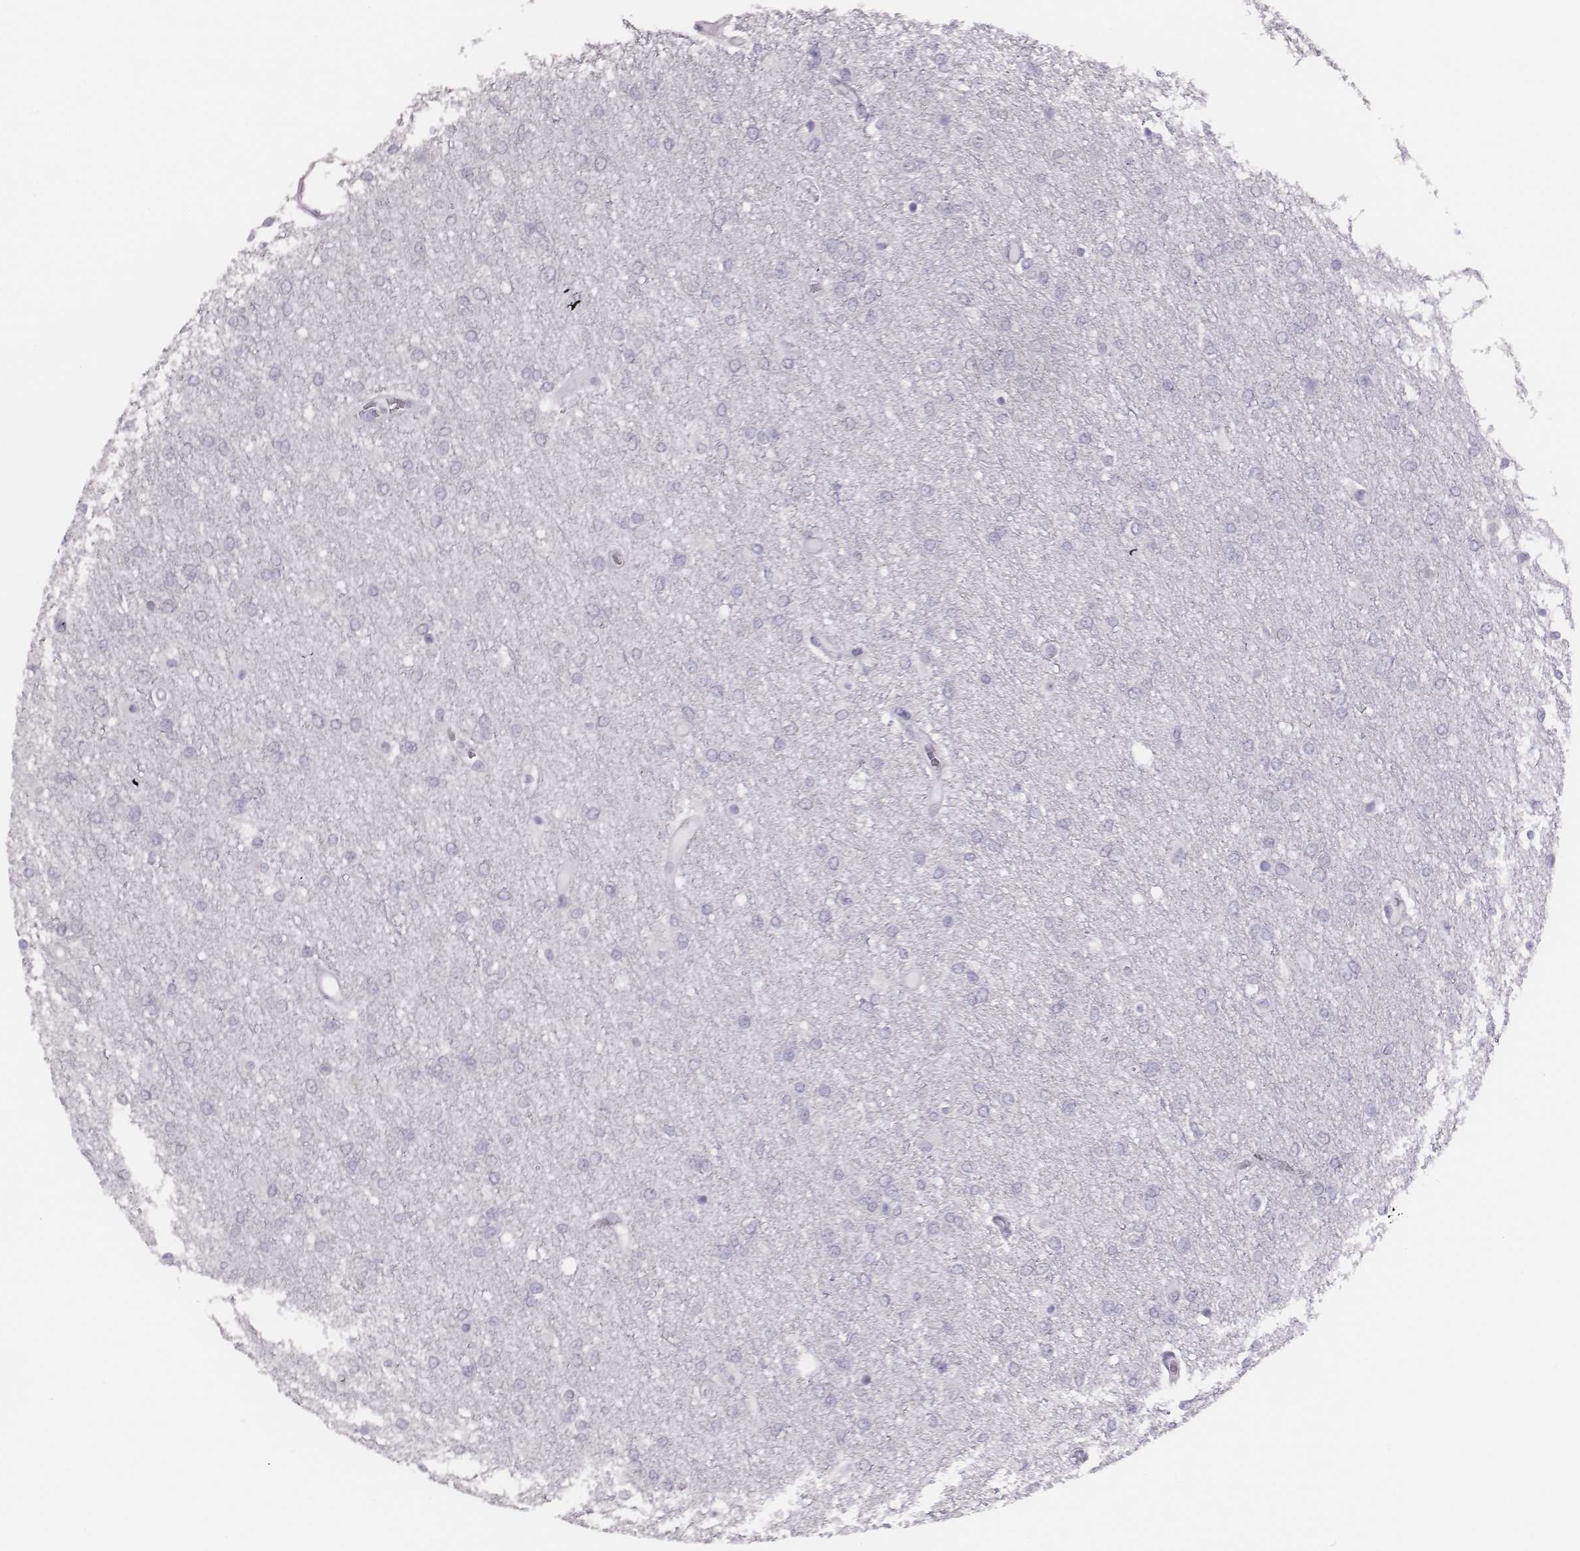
{"staining": {"intensity": "negative", "quantity": "none", "location": "none"}, "tissue": "glioma", "cell_type": "Tumor cells", "image_type": "cancer", "snomed": [{"axis": "morphology", "description": "Glioma, malignant, High grade"}, {"axis": "topography", "description": "Brain"}], "caption": "Immunohistochemistry of human malignant glioma (high-grade) reveals no staining in tumor cells.", "gene": "H1-6", "patient": {"sex": "female", "age": 61}}